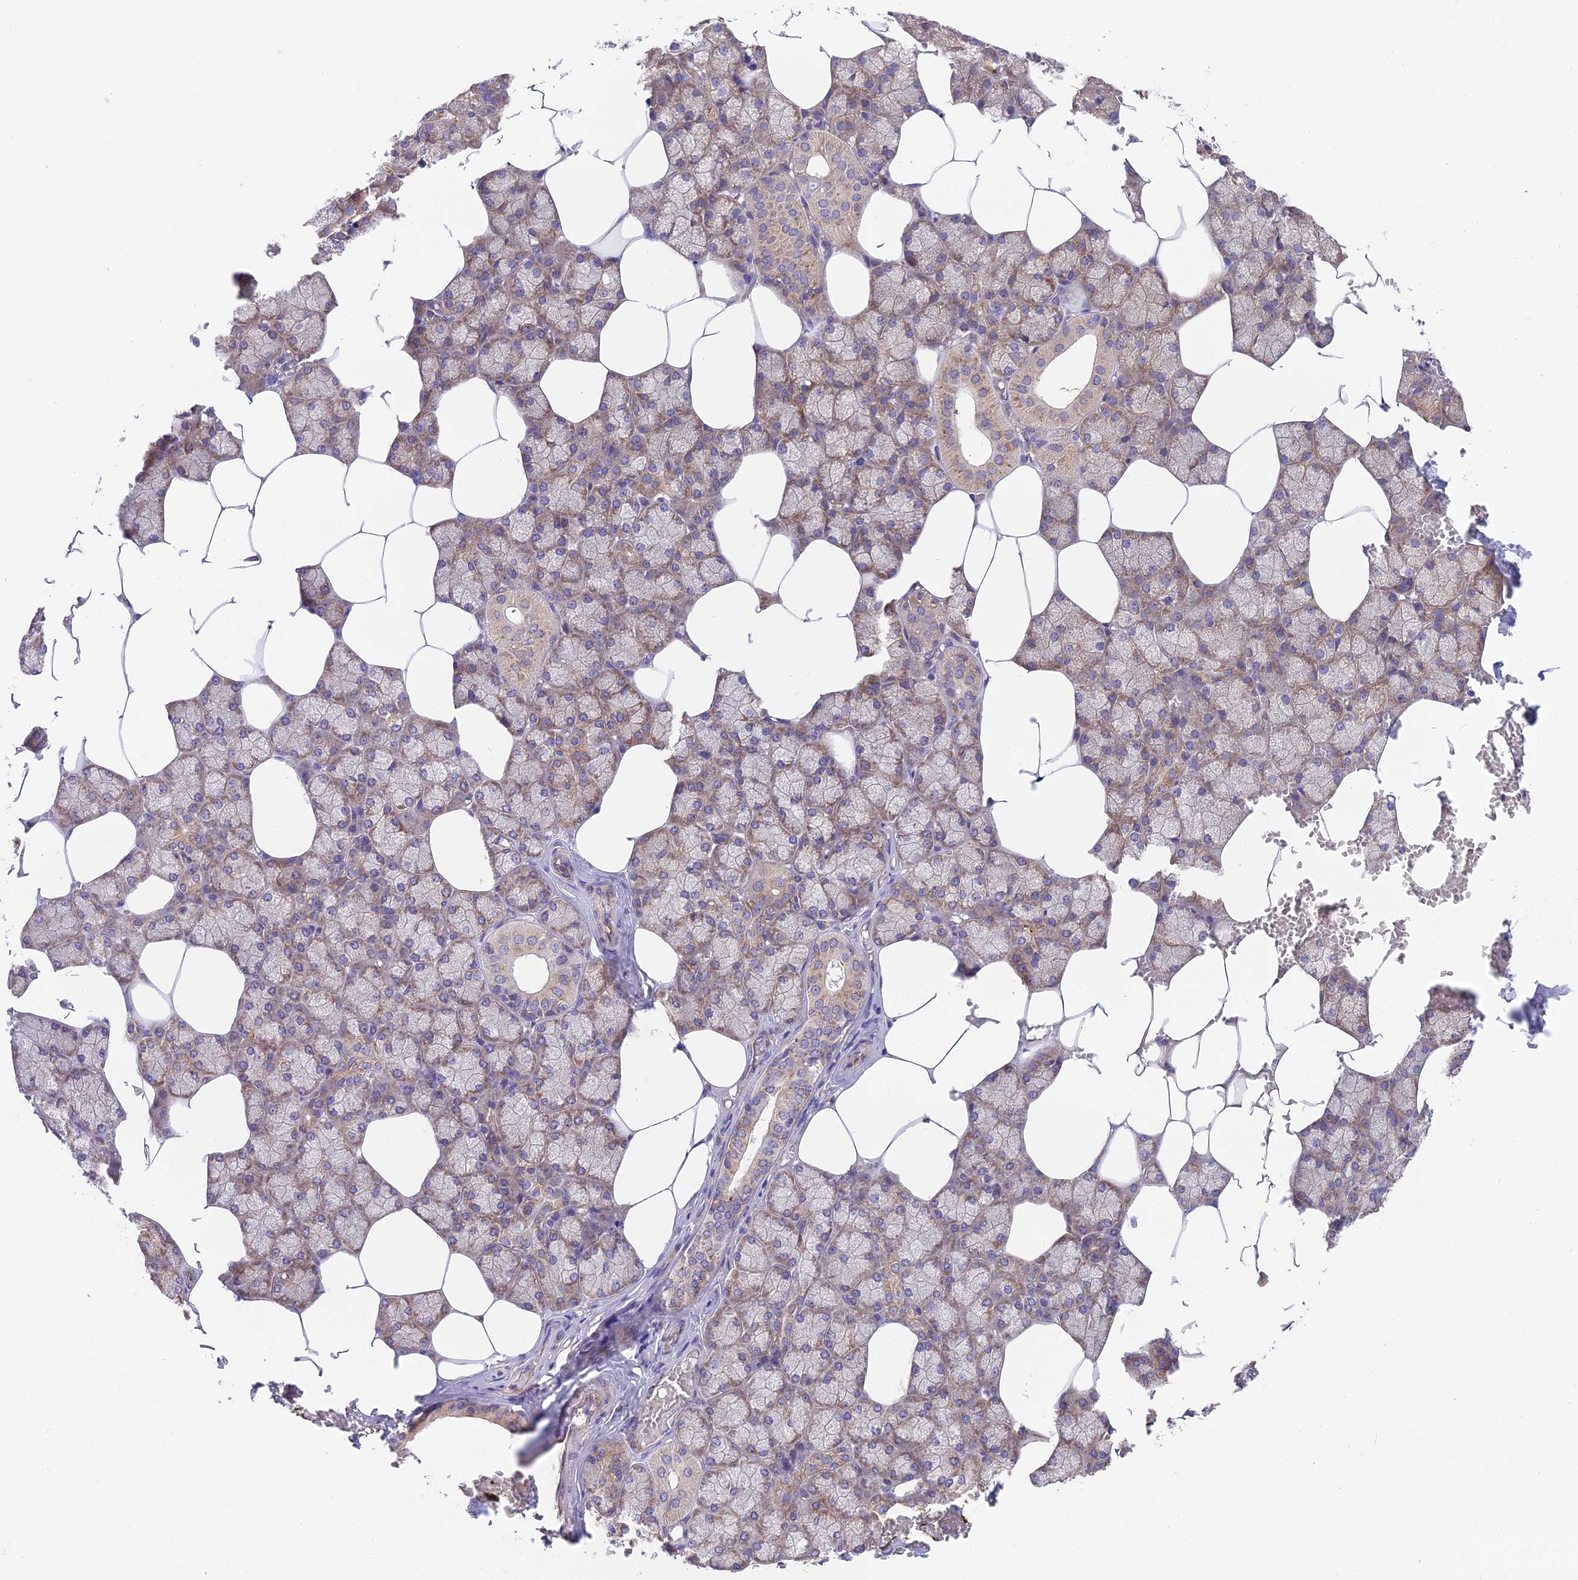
{"staining": {"intensity": "moderate", "quantity": "25%-75%", "location": "cytoplasmic/membranous"}, "tissue": "salivary gland", "cell_type": "Glandular cells", "image_type": "normal", "snomed": [{"axis": "morphology", "description": "Normal tissue, NOS"}, {"axis": "topography", "description": "Salivary gland"}], "caption": "The histopathology image displays staining of unremarkable salivary gland, revealing moderate cytoplasmic/membranous protein staining (brown color) within glandular cells. Nuclei are stained in blue.", "gene": "BLOC1S4", "patient": {"sex": "male", "age": 62}}